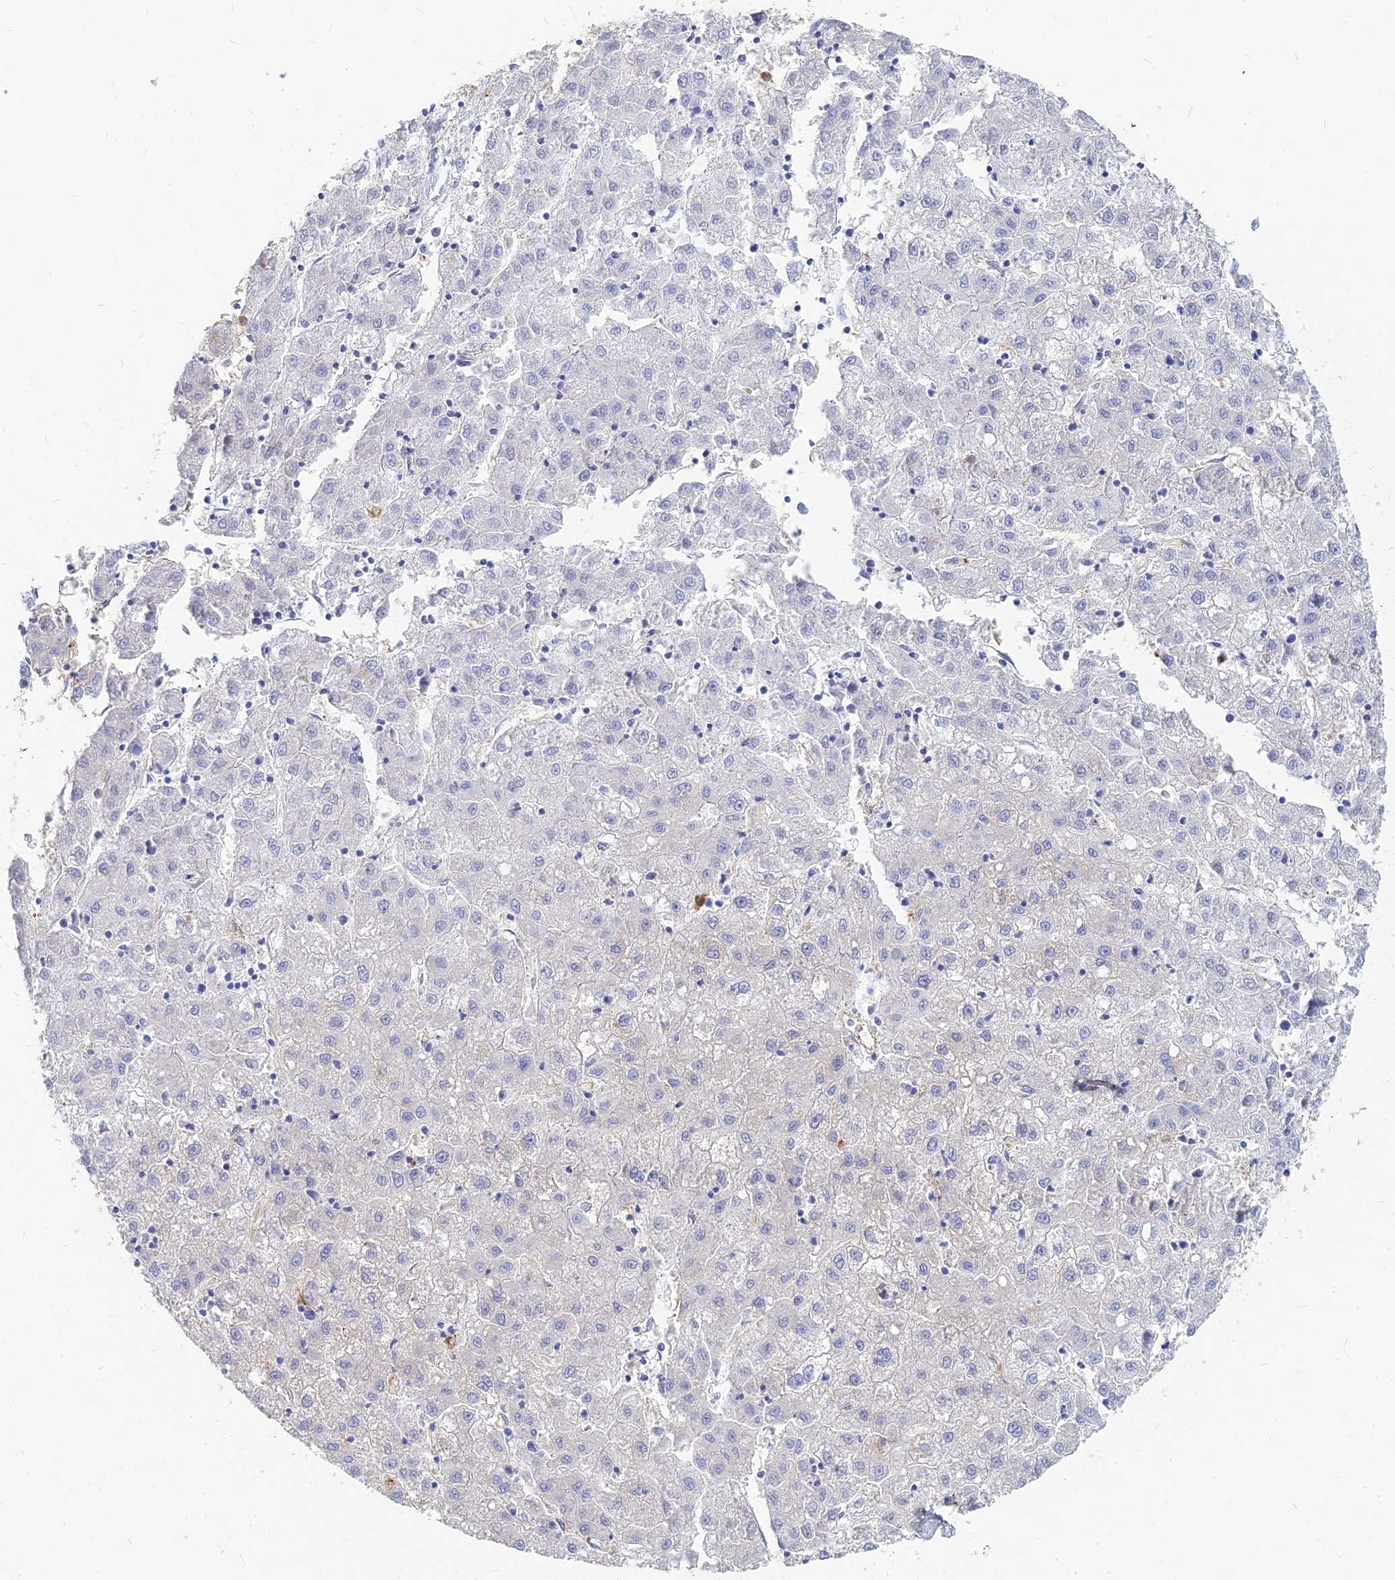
{"staining": {"intensity": "negative", "quantity": "none", "location": "none"}, "tissue": "liver cancer", "cell_type": "Tumor cells", "image_type": "cancer", "snomed": [{"axis": "morphology", "description": "Carcinoma, Hepatocellular, NOS"}, {"axis": "topography", "description": "Liver"}], "caption": "Immunohistochemical staining of human liver cancer (hepatocellular carcinoma) demonstrates no significant expression in tumor cells.", "gene": "VAT1", "patient": {"sex": "male", "age": 72}}